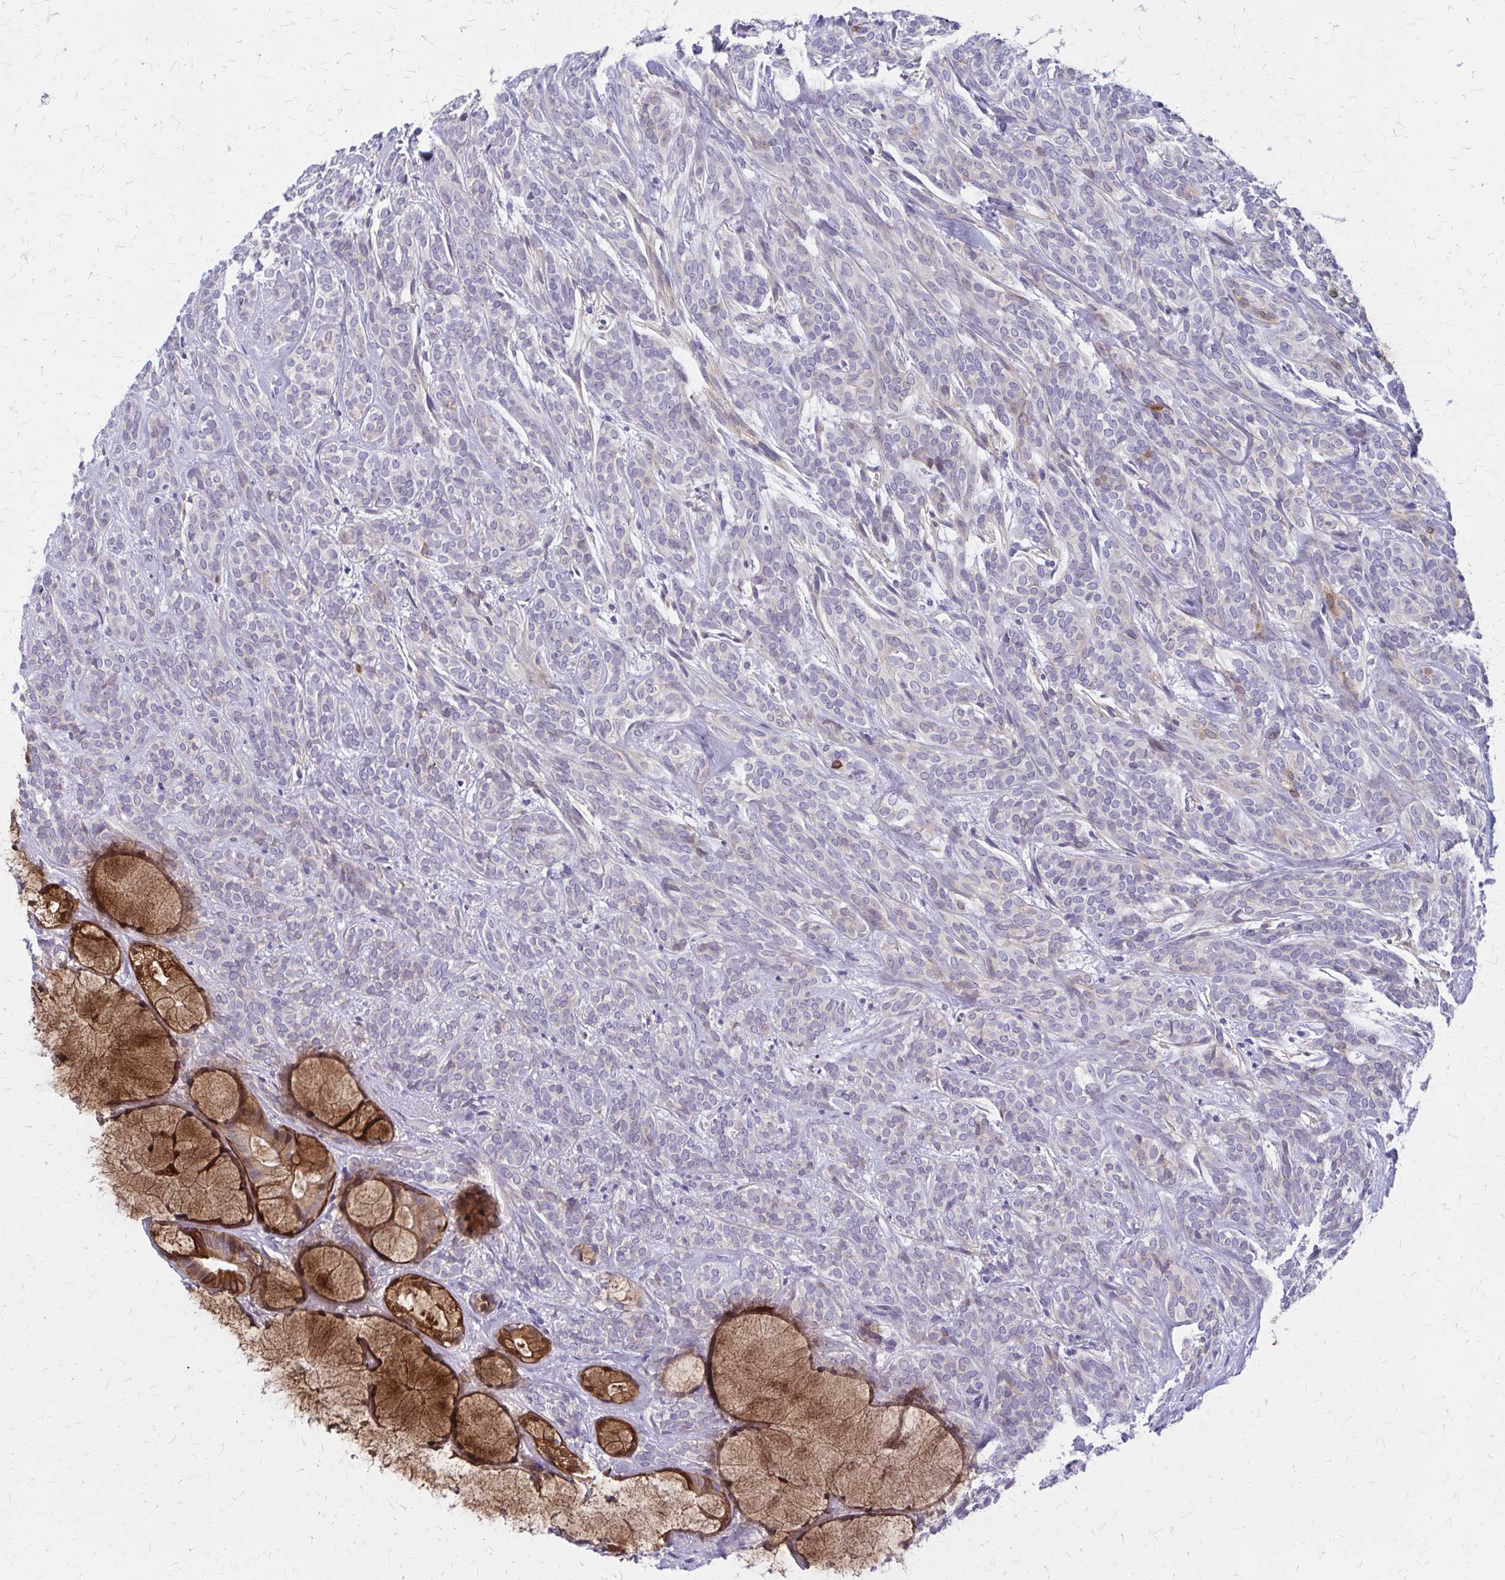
{"staining": {"intensity": "negative", "quantity": "none", "location": "none"}, "tissue": "head and neck cancer", "cell_type": "Tumor cells", "image_type": "cancer", "snomed": [{"axis": "morphology", "description": "Adenocarcinoma, NOS"}, {"axis": "topography", "description": "Head-Neck"}], "caption": "Head and neck adenocarcinoma was stained to show a protein in brown. There is no significant expression in tumor cells. The staining was performed using DAB (3,3'-diaminobenzidine) to visualize the protein expression in brown, while the nuclei were stained in blue with hematoxylin (Magnification: 20x).", "gene": "GLYATL2", "patient": {"sex": "female", "age": 57}}